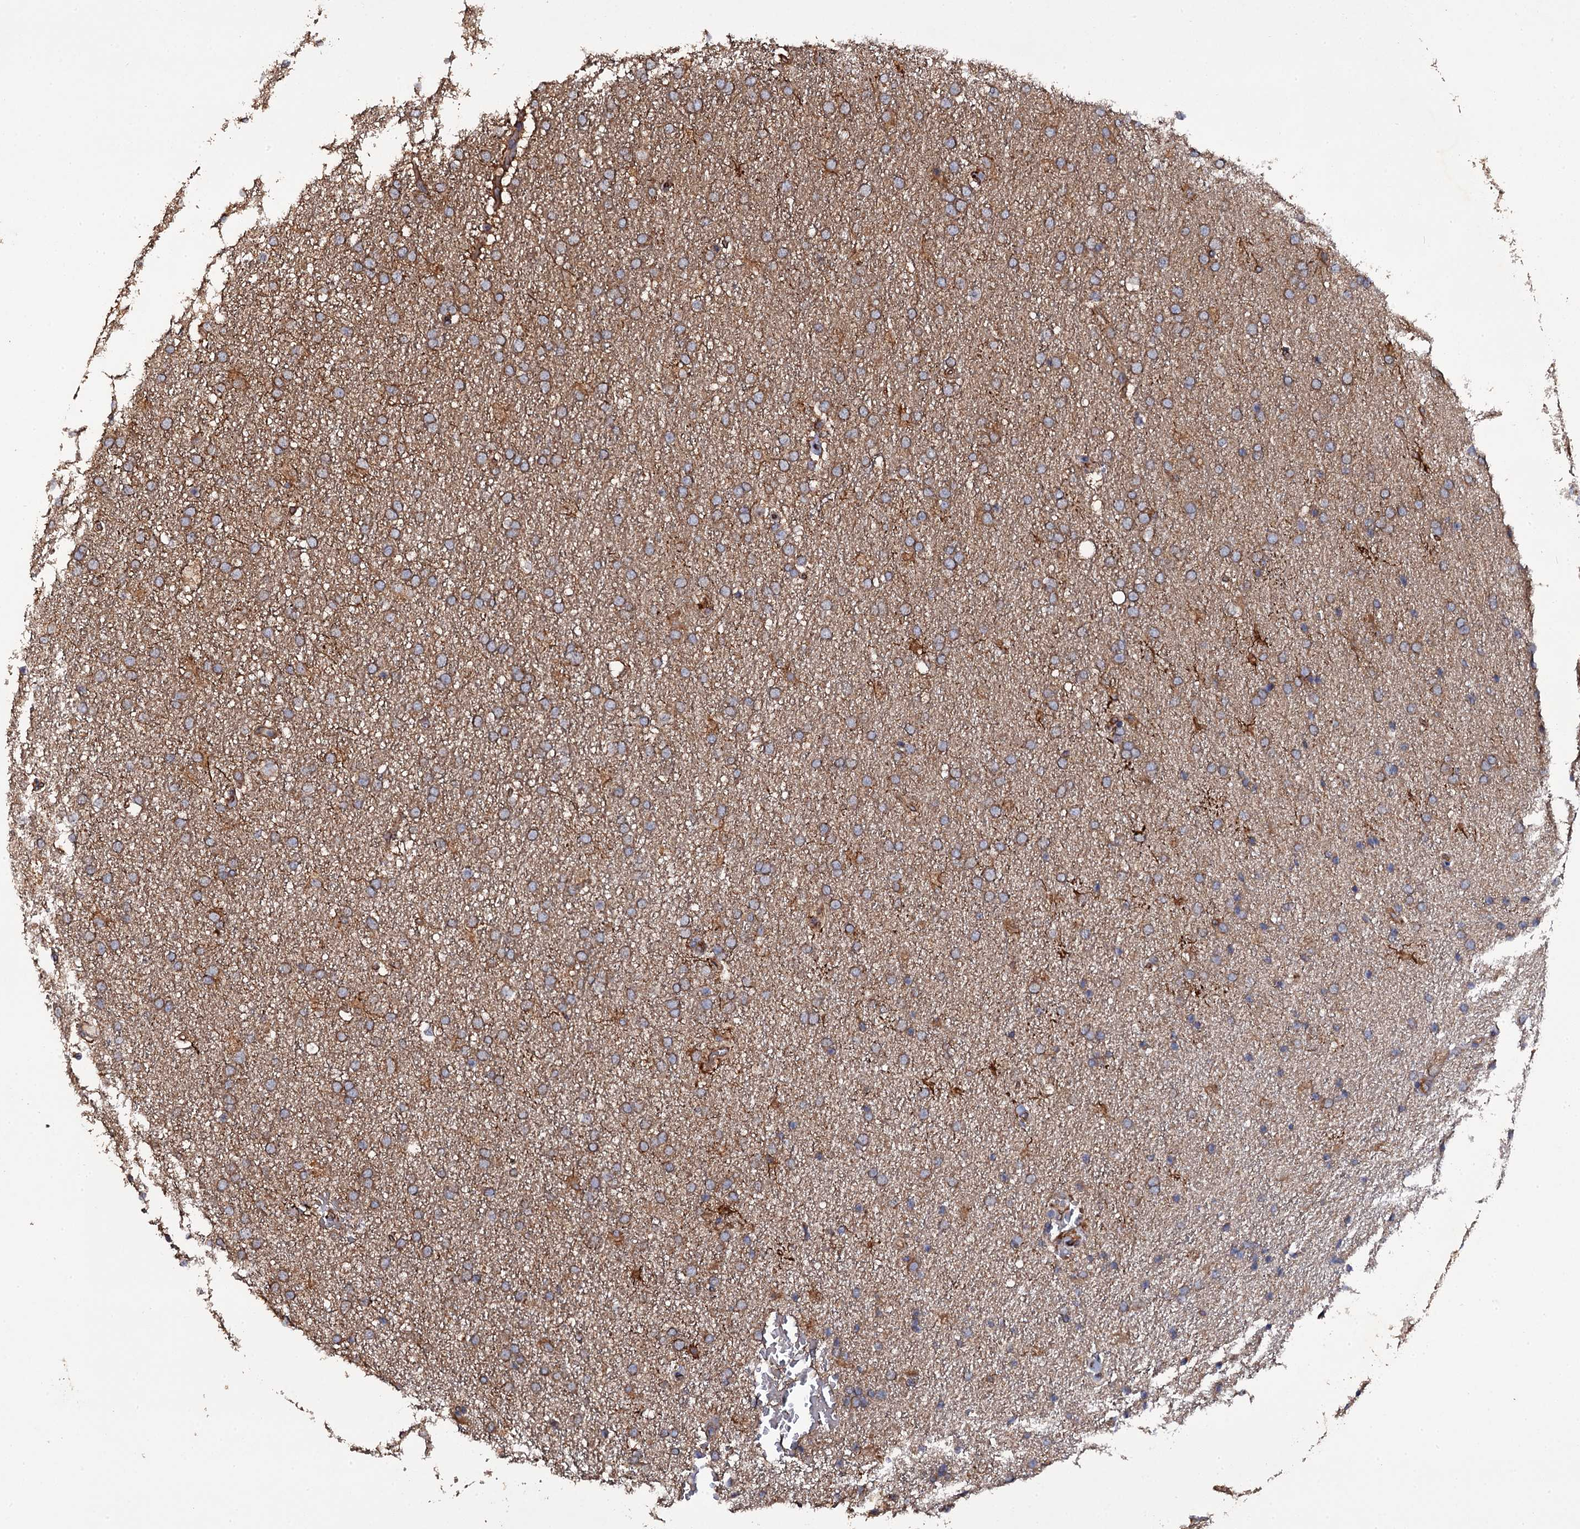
{"staining": {"intensity": "moderate", "quantity": ">75%", "location": "cytoplasmic/membranous"}, "tissue": "glioma", "cell_type": "Tumor cells", "image_type": "cancer", "snomed": [{"axis": "morphology", "description": "Glioma, malignant, High grade"}, {"axis": "topography", "description": "Brain"}], "caption": "High-grade glioma (malignant) was stained to show a protein in brown. There is medium levels of moderate cytoplasmic/membranous expression in approximately >75% of tumor cells.", "gene": "TTC23", "patient": {"sex": "male", "age": 72}}